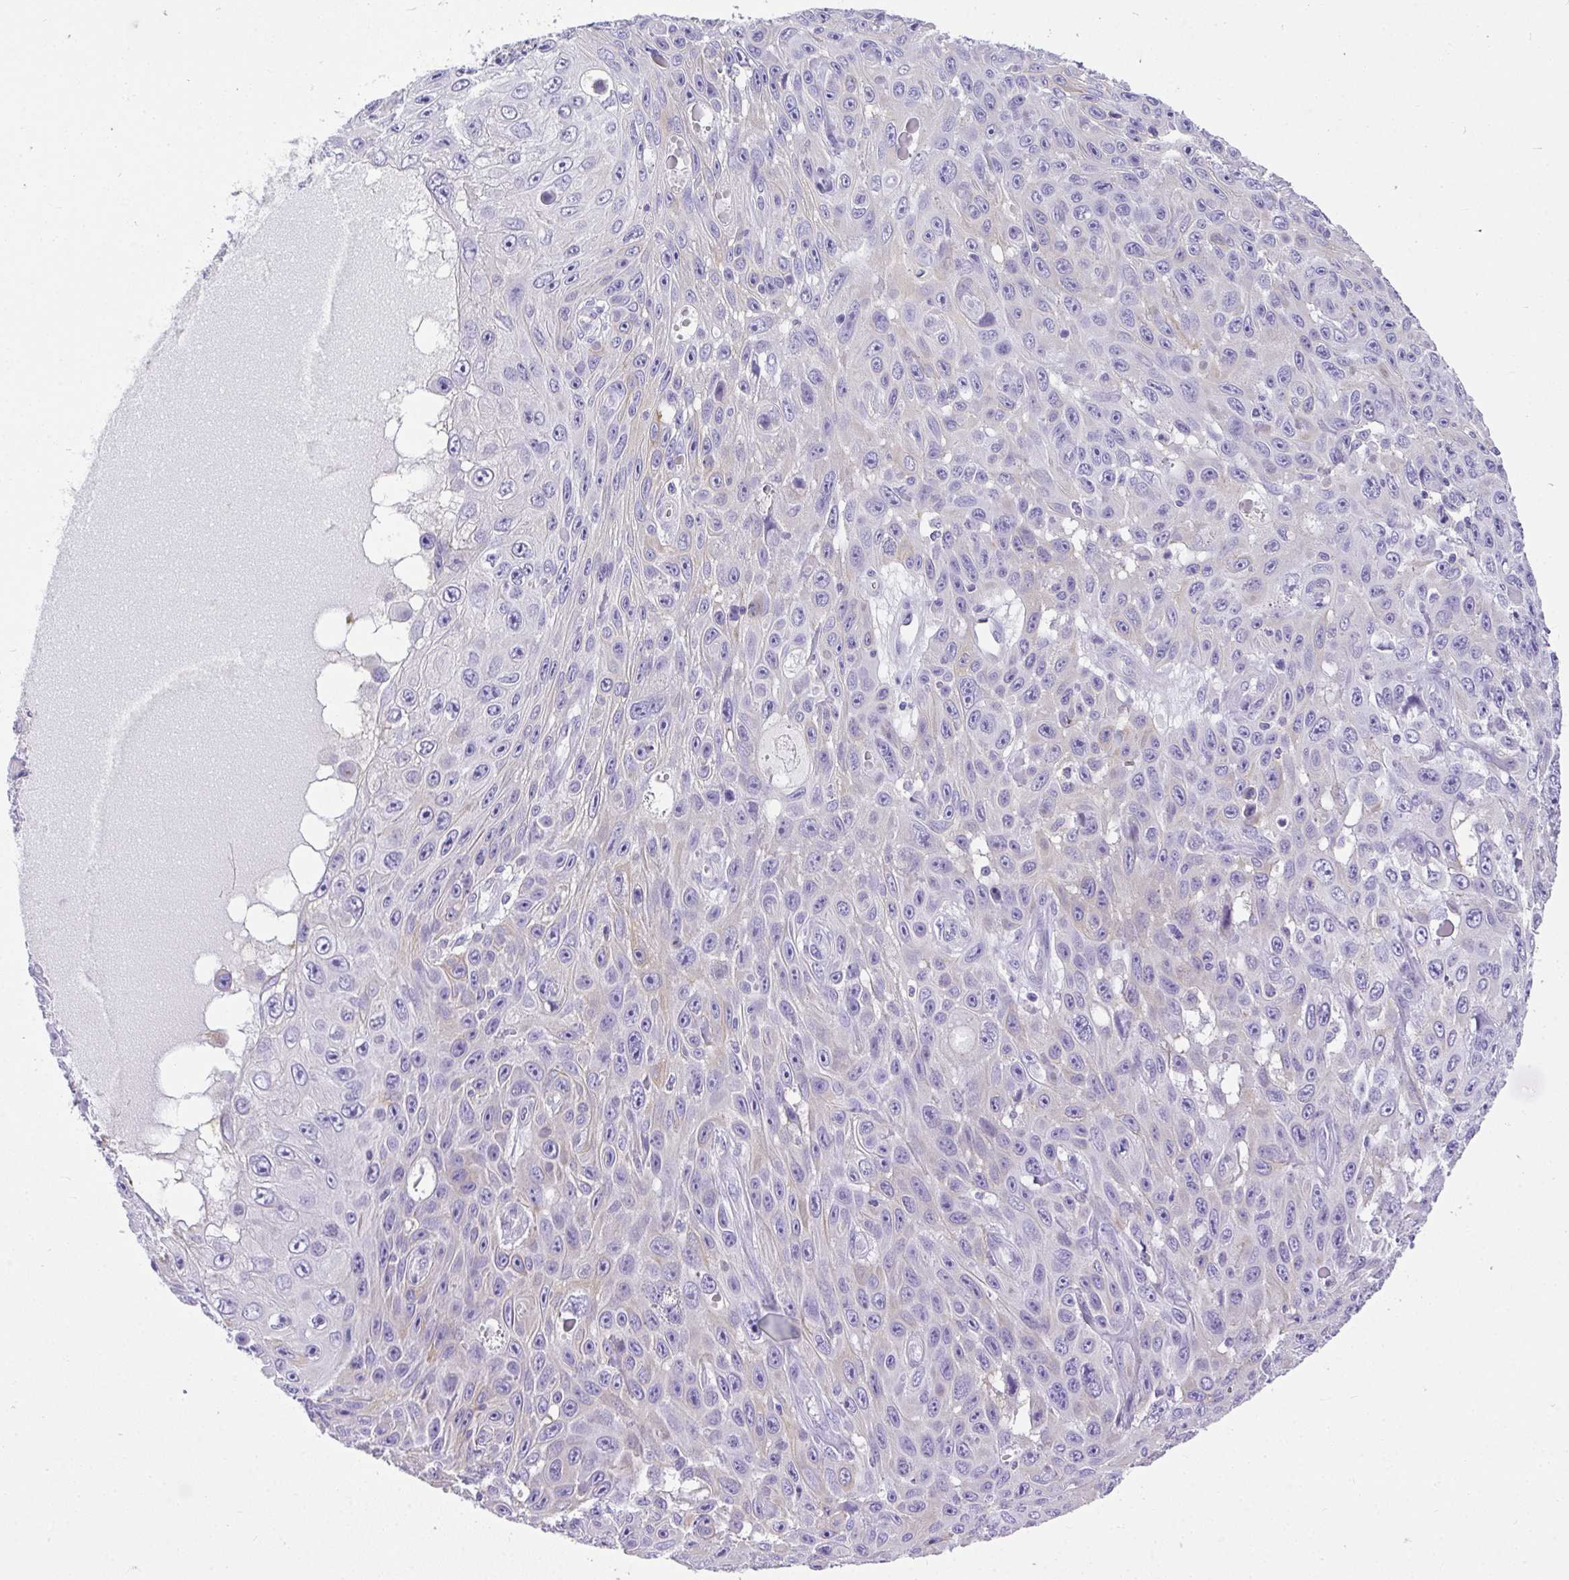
{"staining": {"intensity": "negative", "quantity": "none", "location": "none"}, "tissue": "skin cancer", "cell_type": "Tumor cells", "image_type": "cancer", "snomed": [{"axis": "morphology", "description": "Squamous cell carcinoma, NOS"}, {"axis": "topography", "description": "Skin"}], "caption": "This is an IHC histopathology image of skin cancer. There is no expression in tumor cells.", "gene": "PLPPR3", "patient": {"sex": "male", "age": 82}}